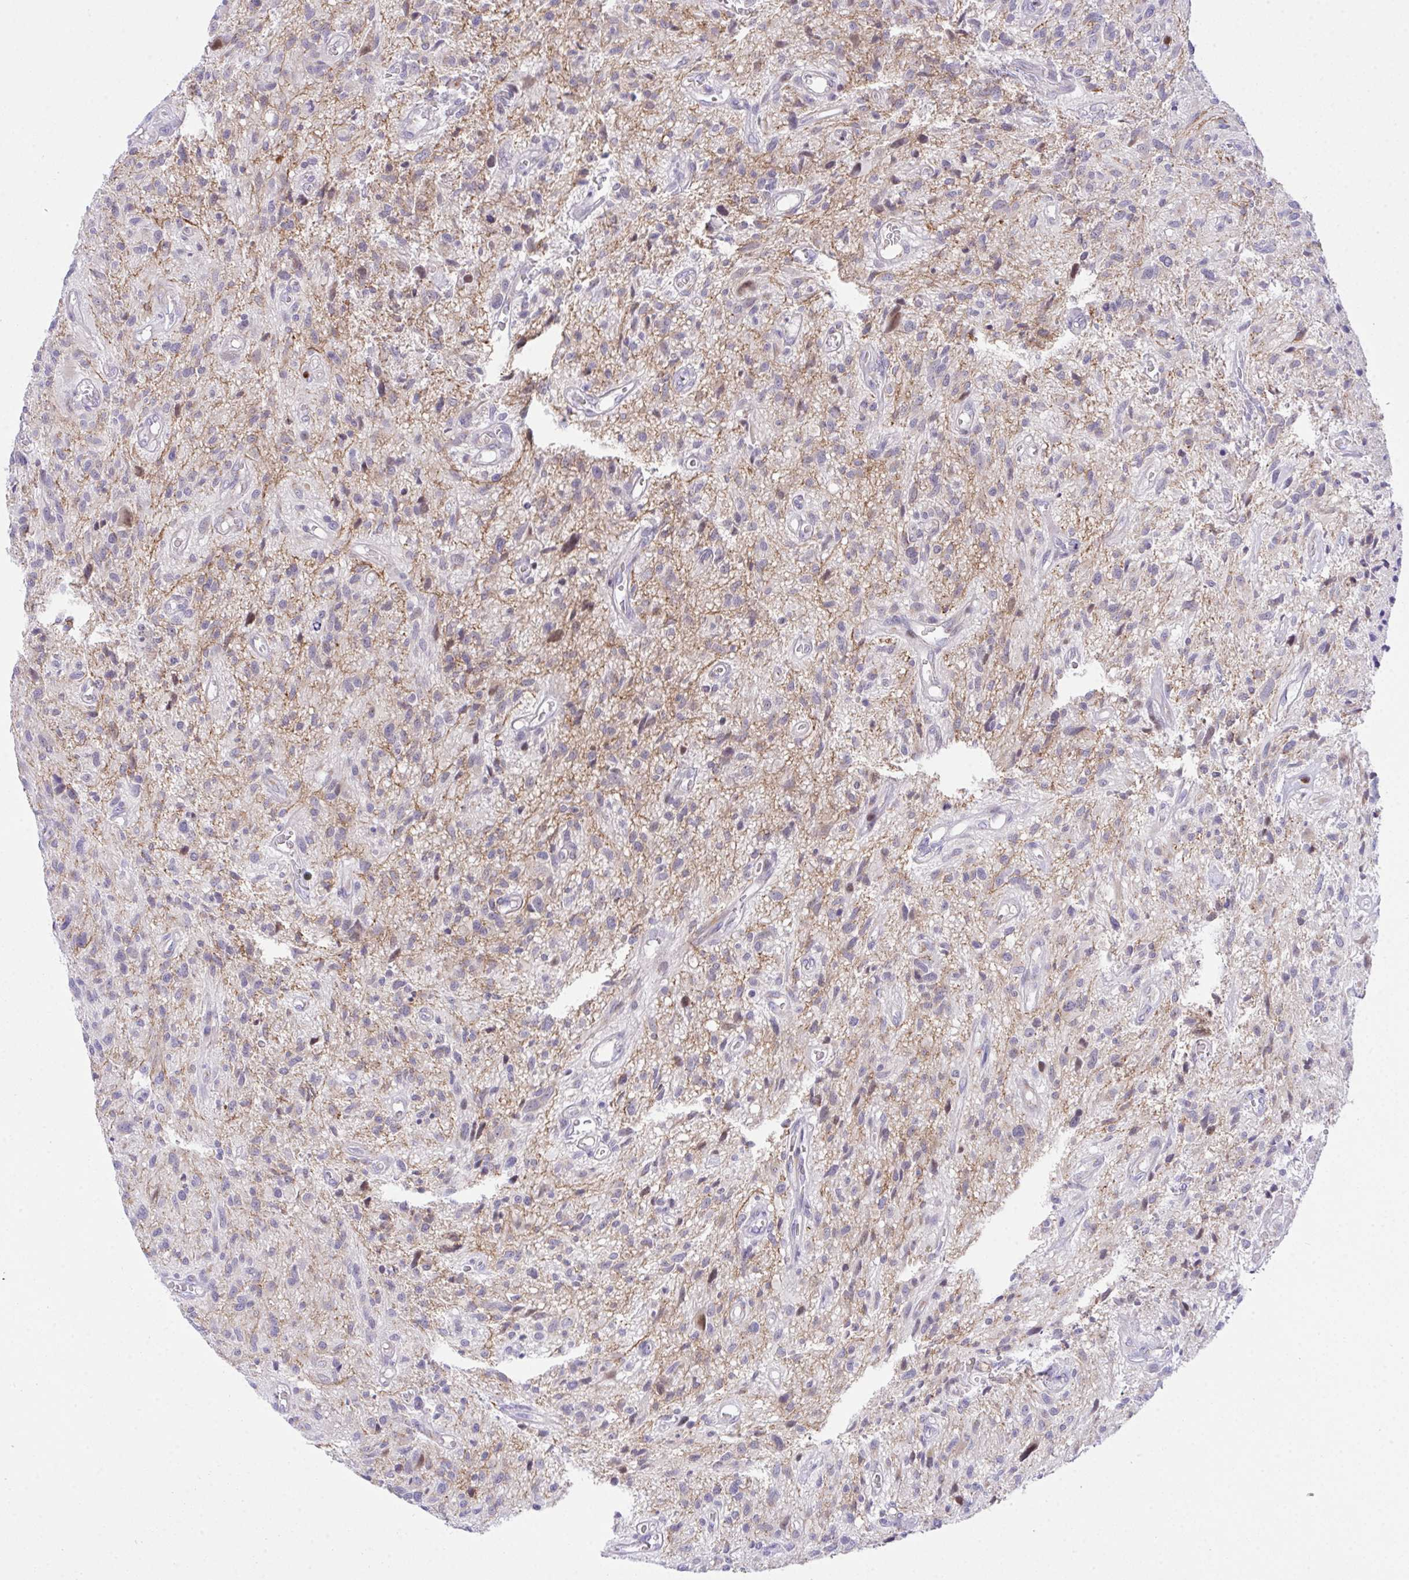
{"staining": {"intensity": "weak", "quantity": "<25%", "location": "cytoplasmic/membranous"}, "tissue": "glioma", "cell_type": "Tumor cells", "image_type": "cancer", "snomed": [{"axis": "morphology", "description": "Glioma, malignant, High grade"}, {"axis": "topography", "description": "Brain"}], "caption": "An immunohistochemistry histopathology image of glioma is shown. There is no staining in tumor cells of glioma.", "gene": "ZNF554", "patient": {"sex": "male", "age": 75}}